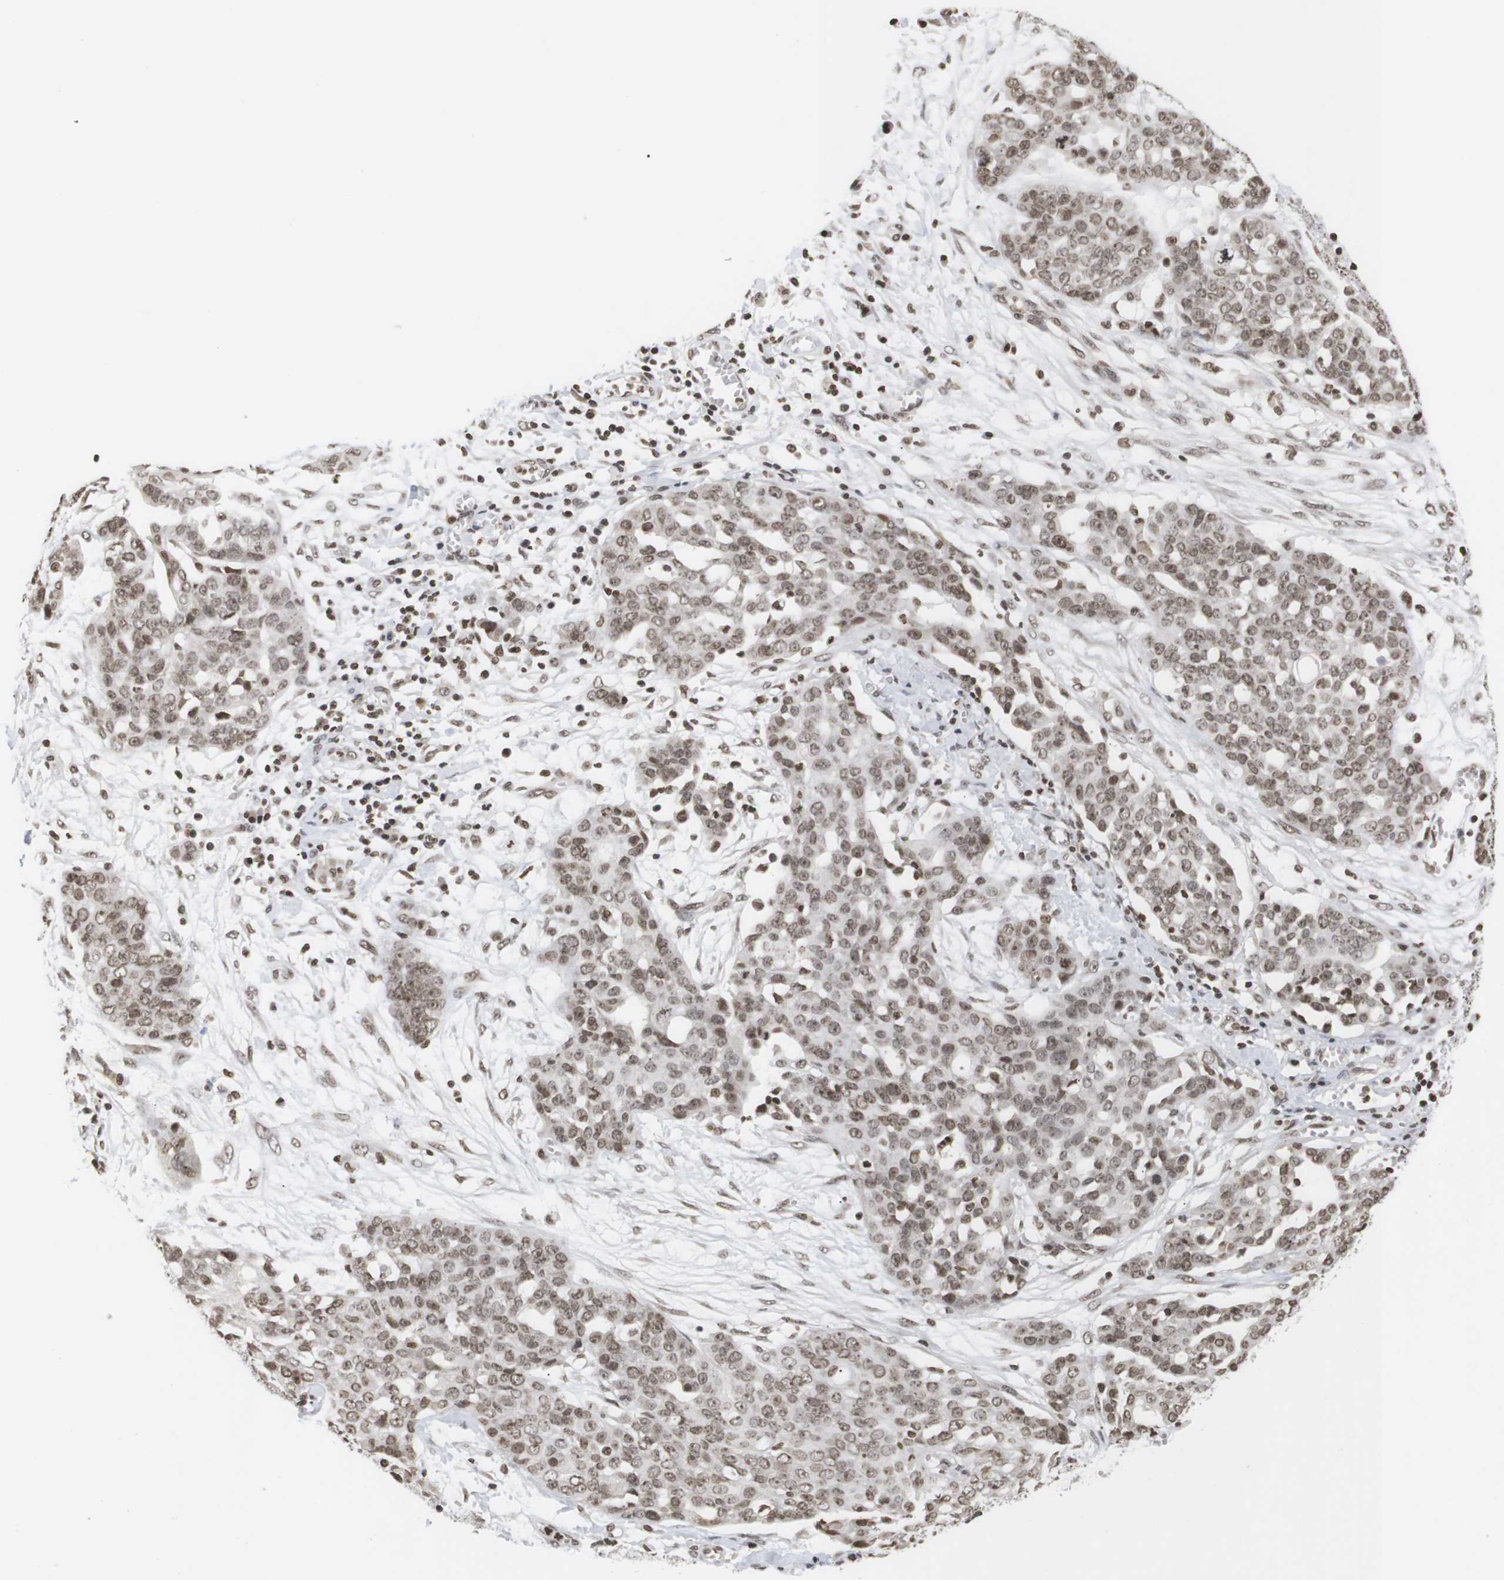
{"staining": {"intensity": "moderate", "quantity": ">75%", "location": "nuclear"}, "tissue": "ovarian cancer", "cell_type": "Tumor cells", "image_type": "cancer", "snomed": [{"axis": "morphology", "description": "Cystadenocarcinoma, serous, NOS"}, {"axis": "topography", "description": "Soft tissue"}, {"axis": "topography", "description": "Ovary"}], "caption": "This is an image of IHC staining of ovarian cancer (serous cystadenocarcinoma), which shows moderate positivity in the nuclear of tumor cells.", "gene": "ETV5", "patient": {"sex": "female", "age": 57}}